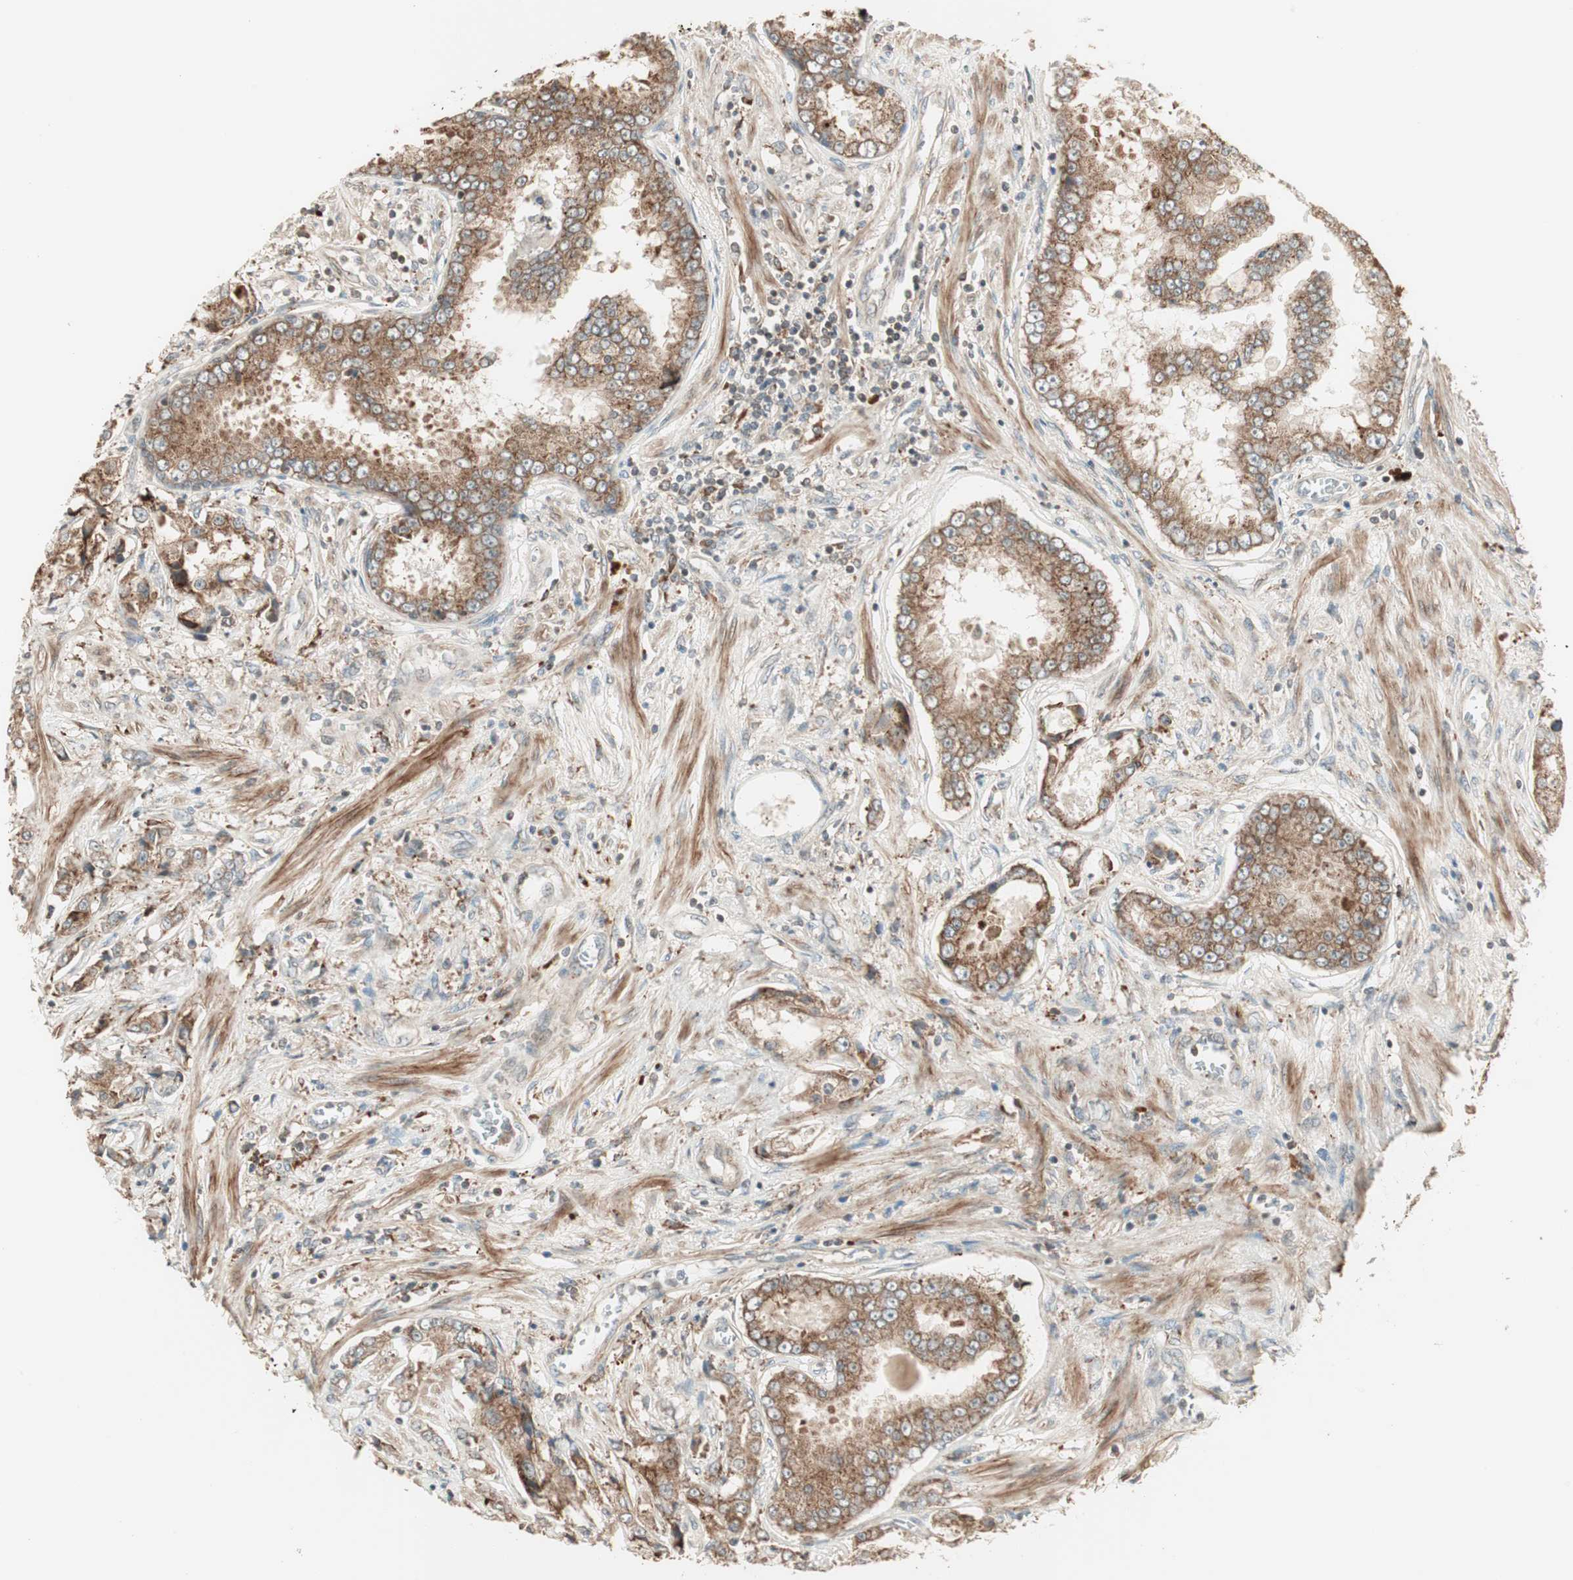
{"staining": {"intensity": "moderate", "quantity": ">75%", "location": "cytoplasmic/membranous"}, "tissue": "prostate cancer", "cell_type": "Tumor cells", "image_type": "cancer", "snomed": [{"axis": "morphology", "description": "Adenocarcinoma, High grade"}, {"axis": "topography", "description": "Prostate"}], "caption": "A micrograph showing moderate cytoplasmic/membranous positivity in approximately >75% of tumor cells in prostate cancer (adenocarcinoma (high-grade)), as visualized by brown immunohistochemical staining.", "gene": "SFRP1", "patient": {"sex": "male", "age": 73}}